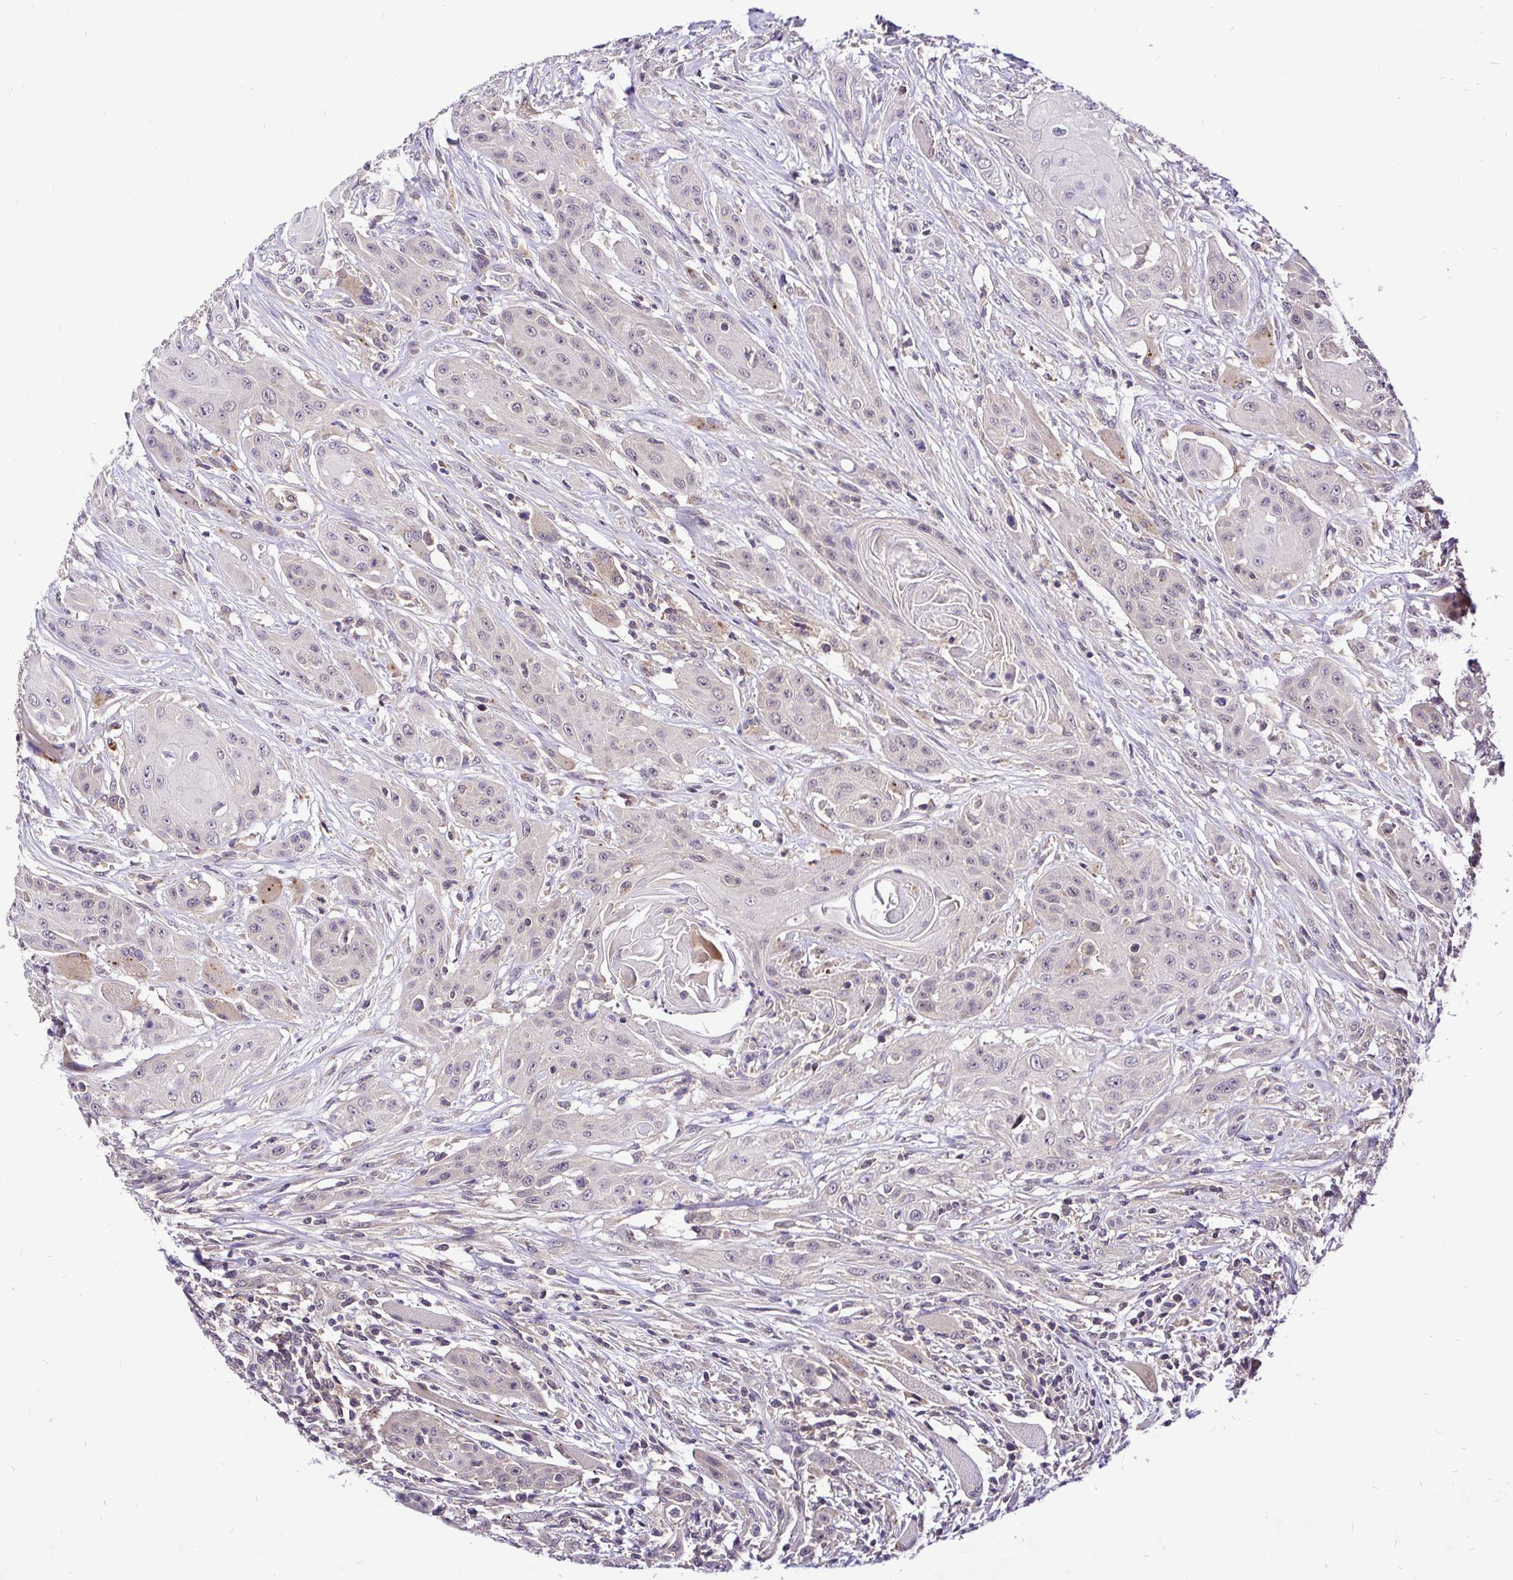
{"staining": {"intensity": "negative", "quantity": "none", "location": "none"}, "tissue": "head and neck cancer", "cell_type": "Tumor cells", "image_type": "cancer", "snomed": [{"axis": "morphology", "description": "Squamous cell carcinoma, NOS"}, {"axis": "topography", "description": "Oral tissue"}, {"axis": "topography", "description": "Head-Neck"}, {"axis": "topography", "description": "Neck, NOS"}], "caption": "A histopathology image of human head and neck cancer (squamous cell carcinoma) is negative for staining in tumor cells.", "gene": "UBE2M", "patient": {"sex": "female", "age": 55}}